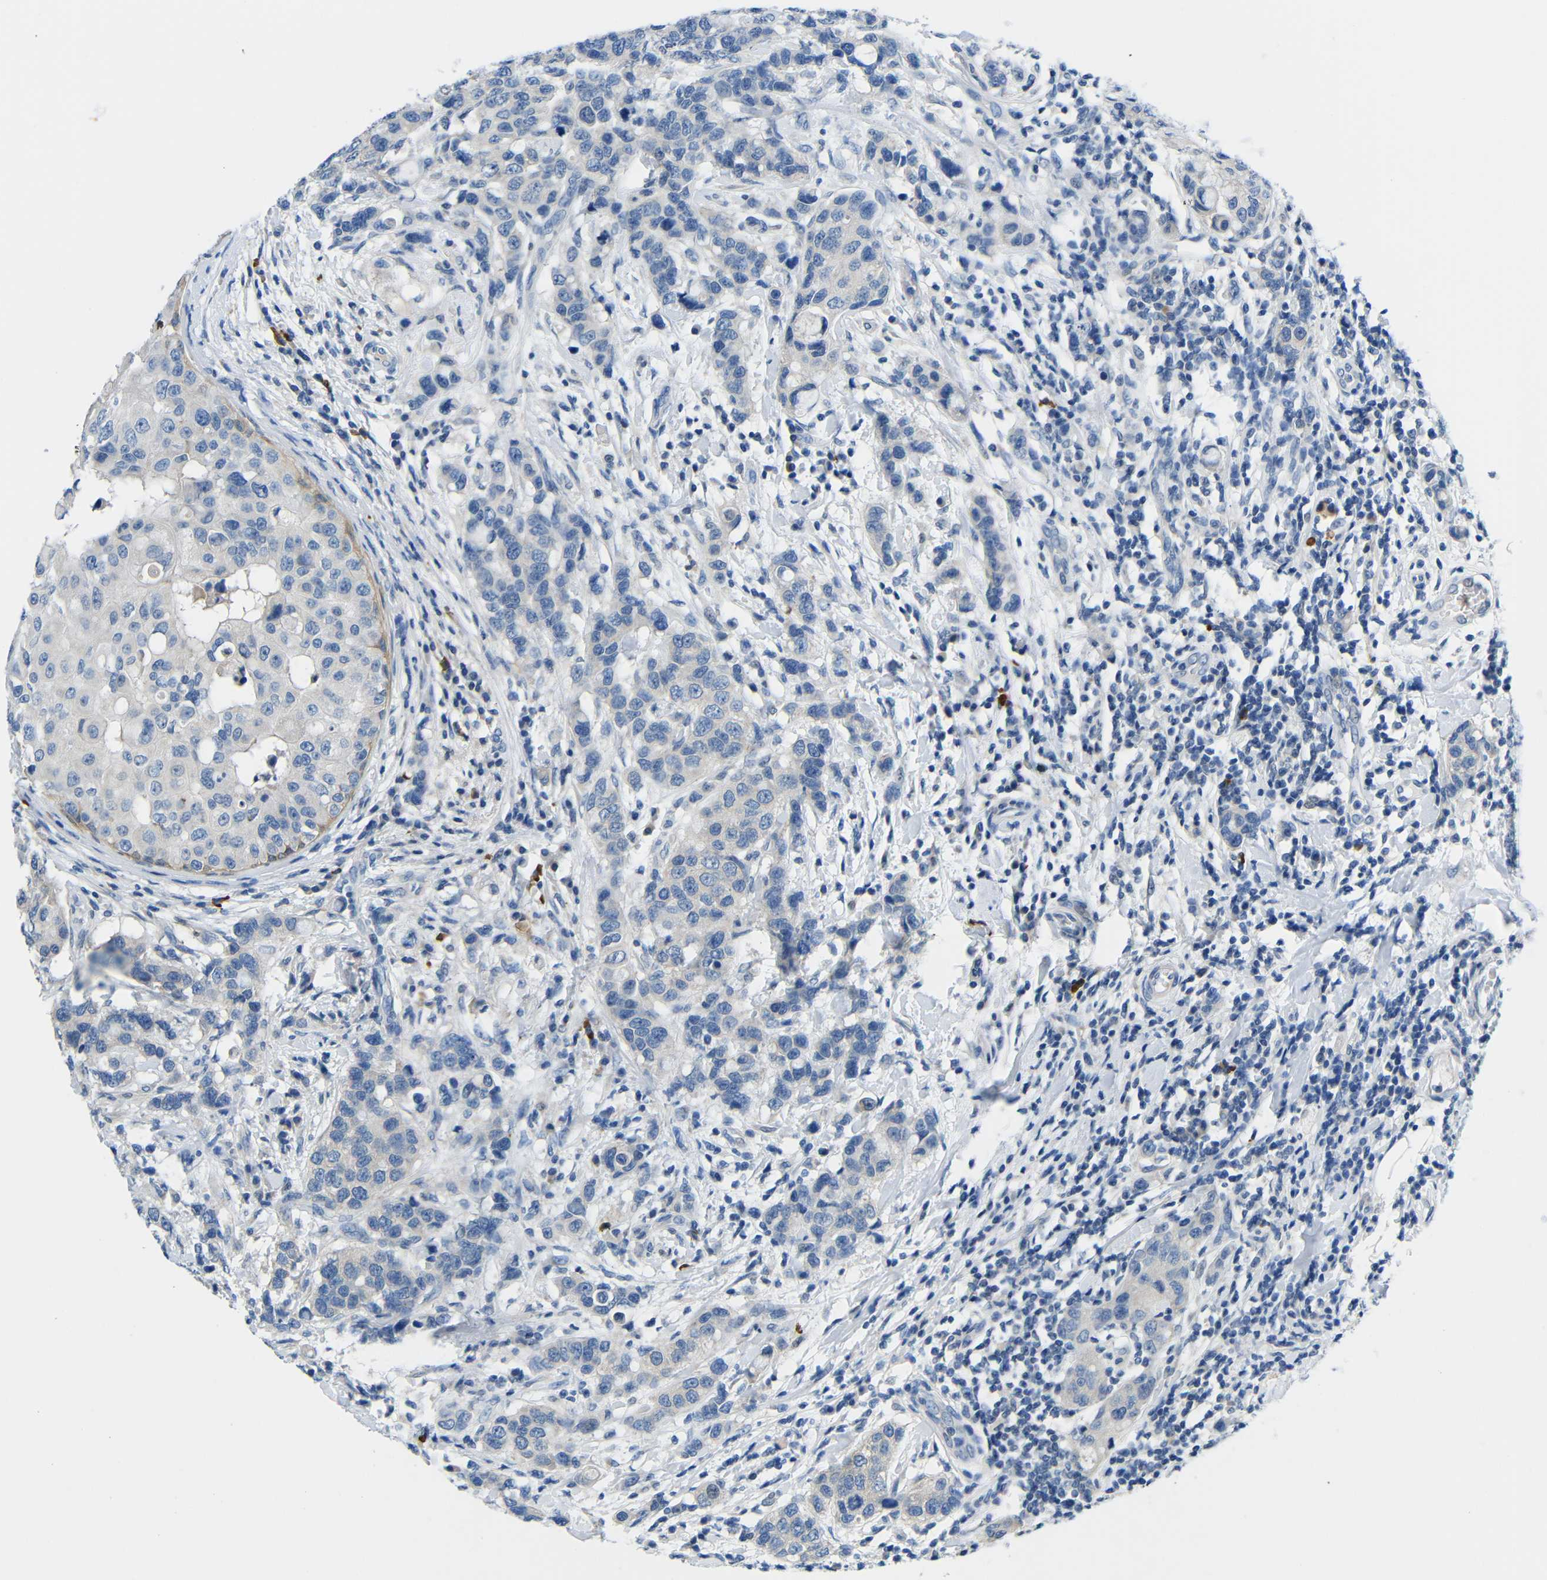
{"staining": {"intensity": "negative", "quantity": "none", "location": "none"}, "tissue": "breast cancer", "cell_type": "Tumor cells", "image_type": "cancer", "snomed": [{"axis": "morphology", "description": "Duct carcinoma"}, {"axis": "topography", "description": "Breast"}], "caption": "IHC image of human breast cancer stained for a protein (brown), which demonstrates no expression in tumor cells.", "gene": "NEGR1", "patient": {"sex": "female", "age": 27}}